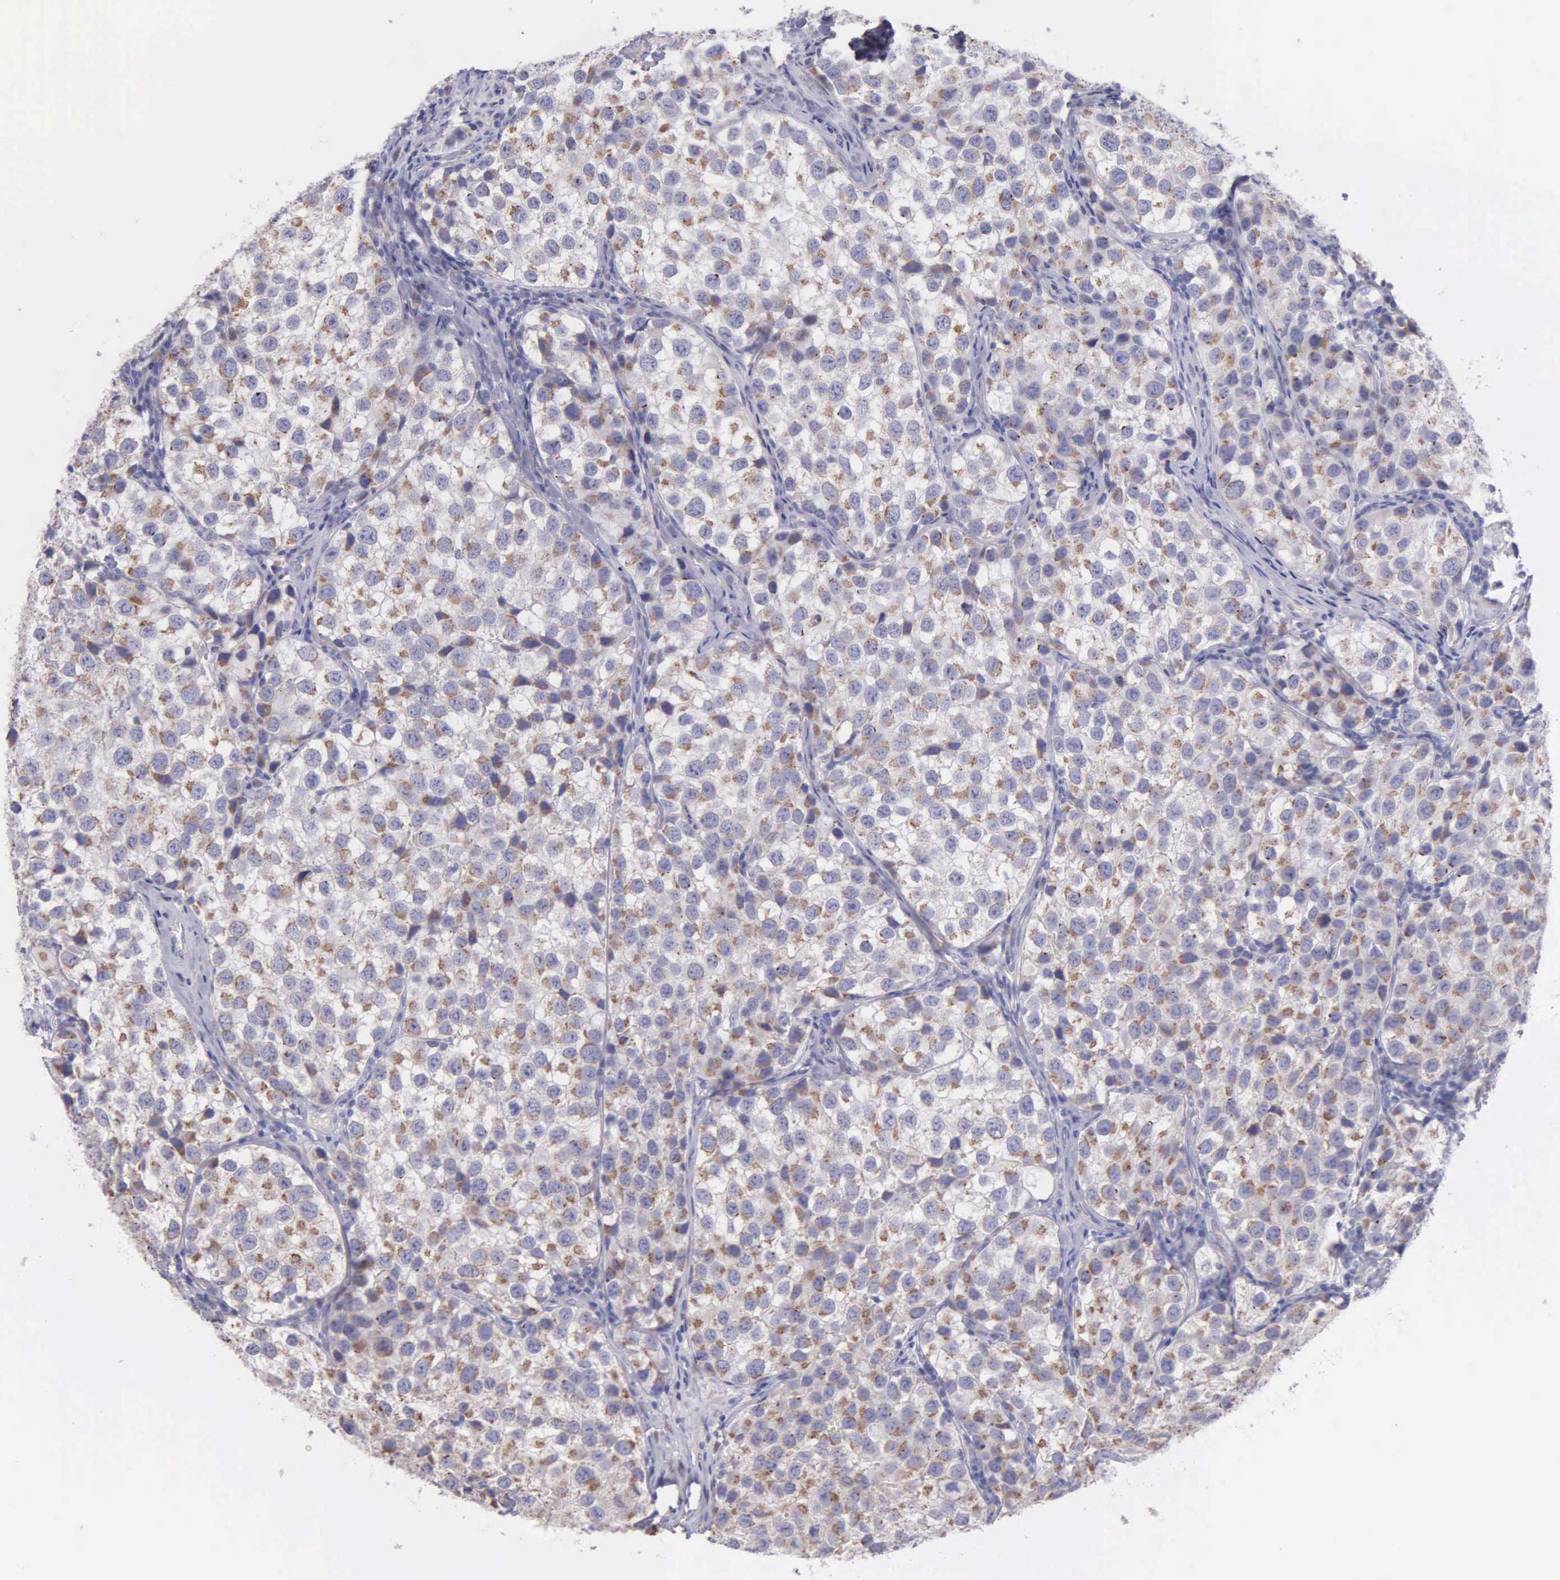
{"staining": {"intensity": "weak", "quantity": "25%-75%", "location": "cytoplasmic/membranous"}, "tissue": "testis cancer", "cell_type": "Tumor cells", "image_type": "cancer", "snomed": [{"axis": "morphology", "description": "Seminoma, NOS"}, {"axis": "topography", "description": "Testis"}], "caption": "Tumor cells reveal weak cytoplasmic/membranous staining in approximately 25%-75% of cells in testis seminoma. The protein is shown in brown color, while the nuclei are stained blue.", "gene": "MIA2", "patient": {"sex": "male", "age": 39}}